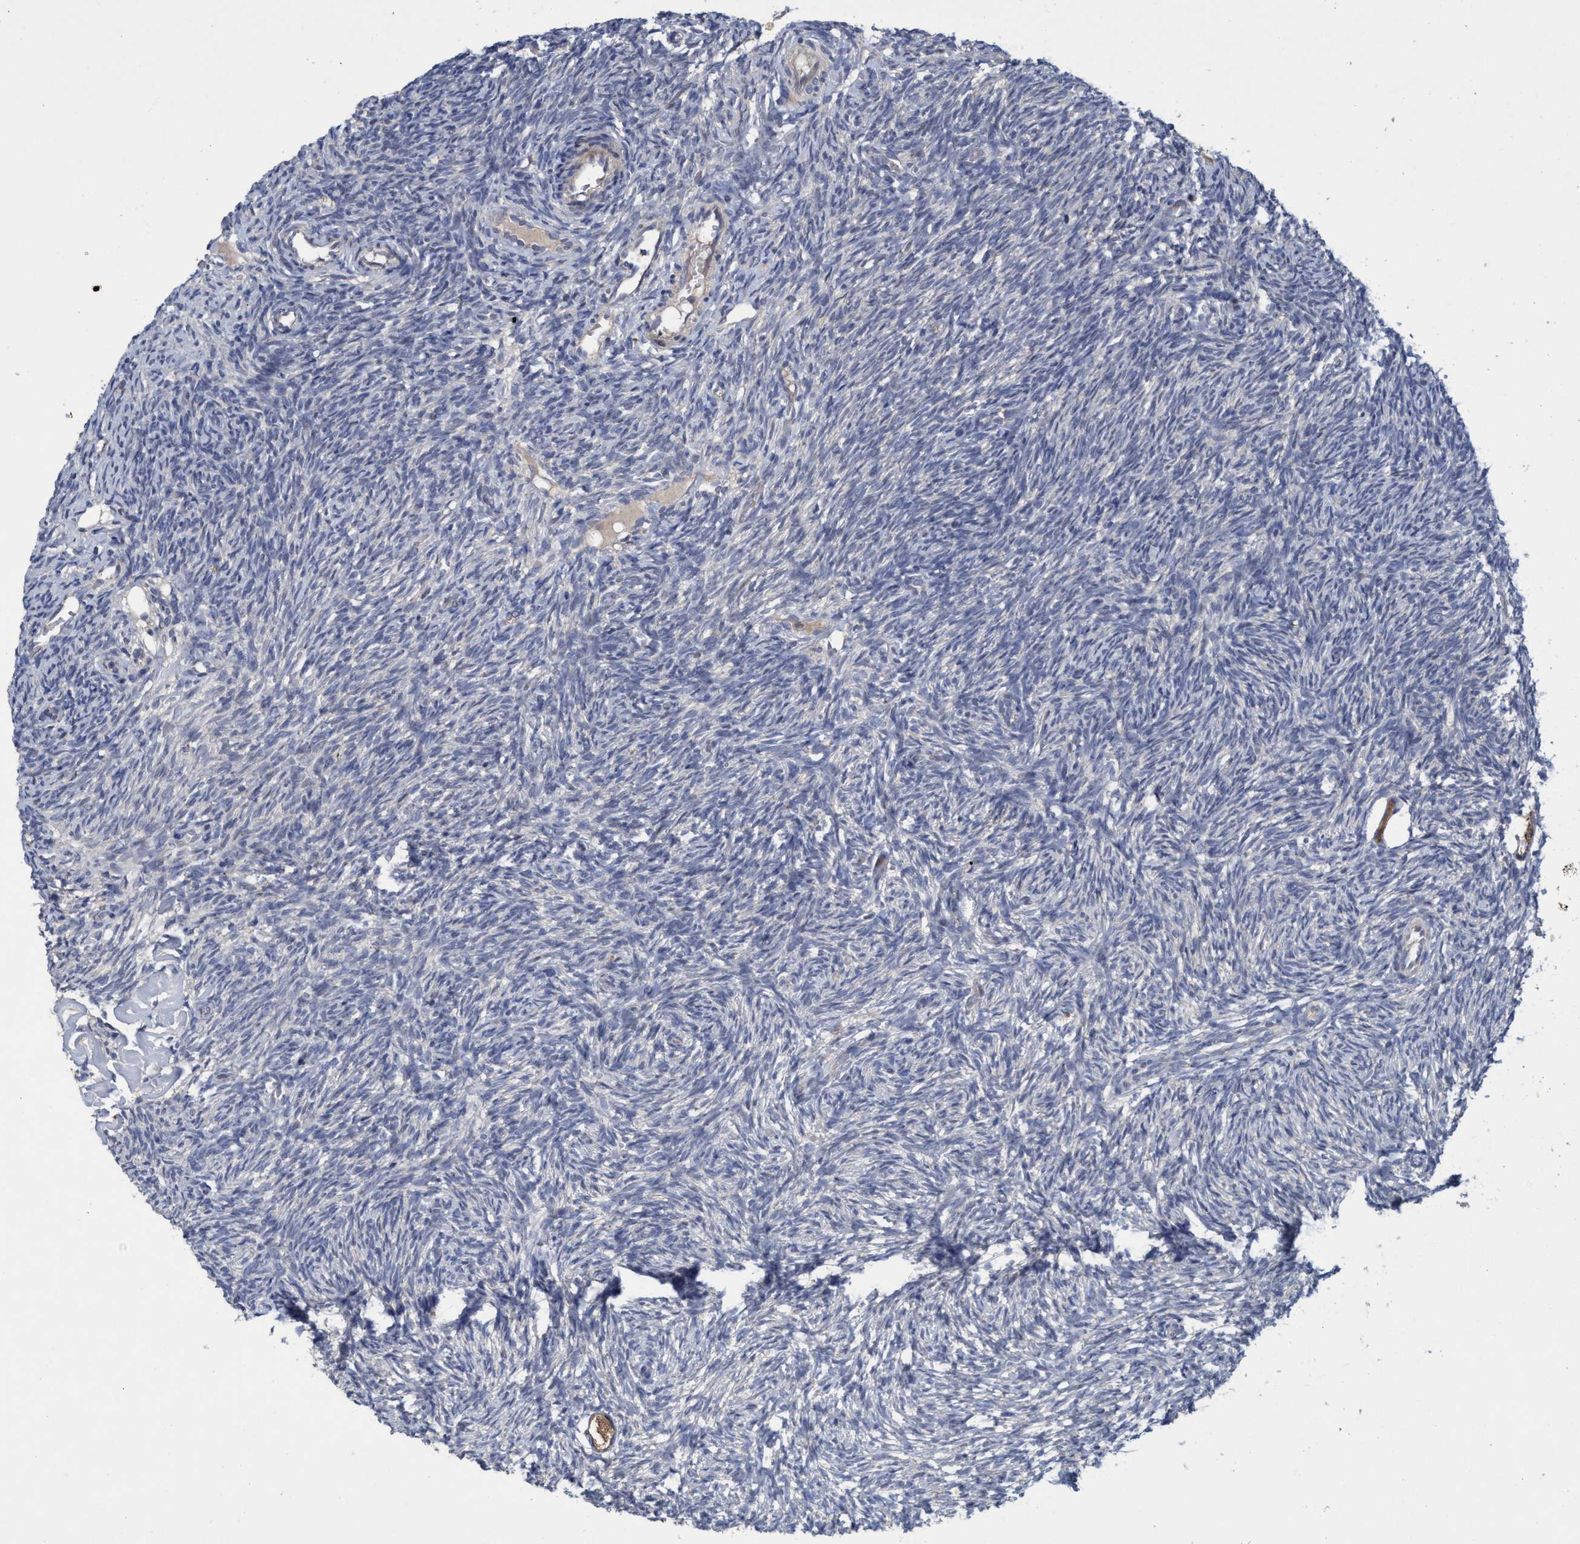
{"staining": {"intensity": "moderate", "quantity": ">75%", "location": "cytoplasmic/membranous"}, "tissue": "ovary", "cell_type": "Follicle cells", "image_type": "normal", "snomed": [{"axis": "morphology", "description": "Normal tissue, NOS"}, {"axis": "topography", "description": "Ovary"}], "caption": "IHC micrograph of normal human ovary stained for a protein (brown), which displays medium levels of moderate cytoplasmic/membranous positivity in approximately >75% of follicle cells.", "gene": "ZNF677", "patient": {"sex": "female", "age": 35}}